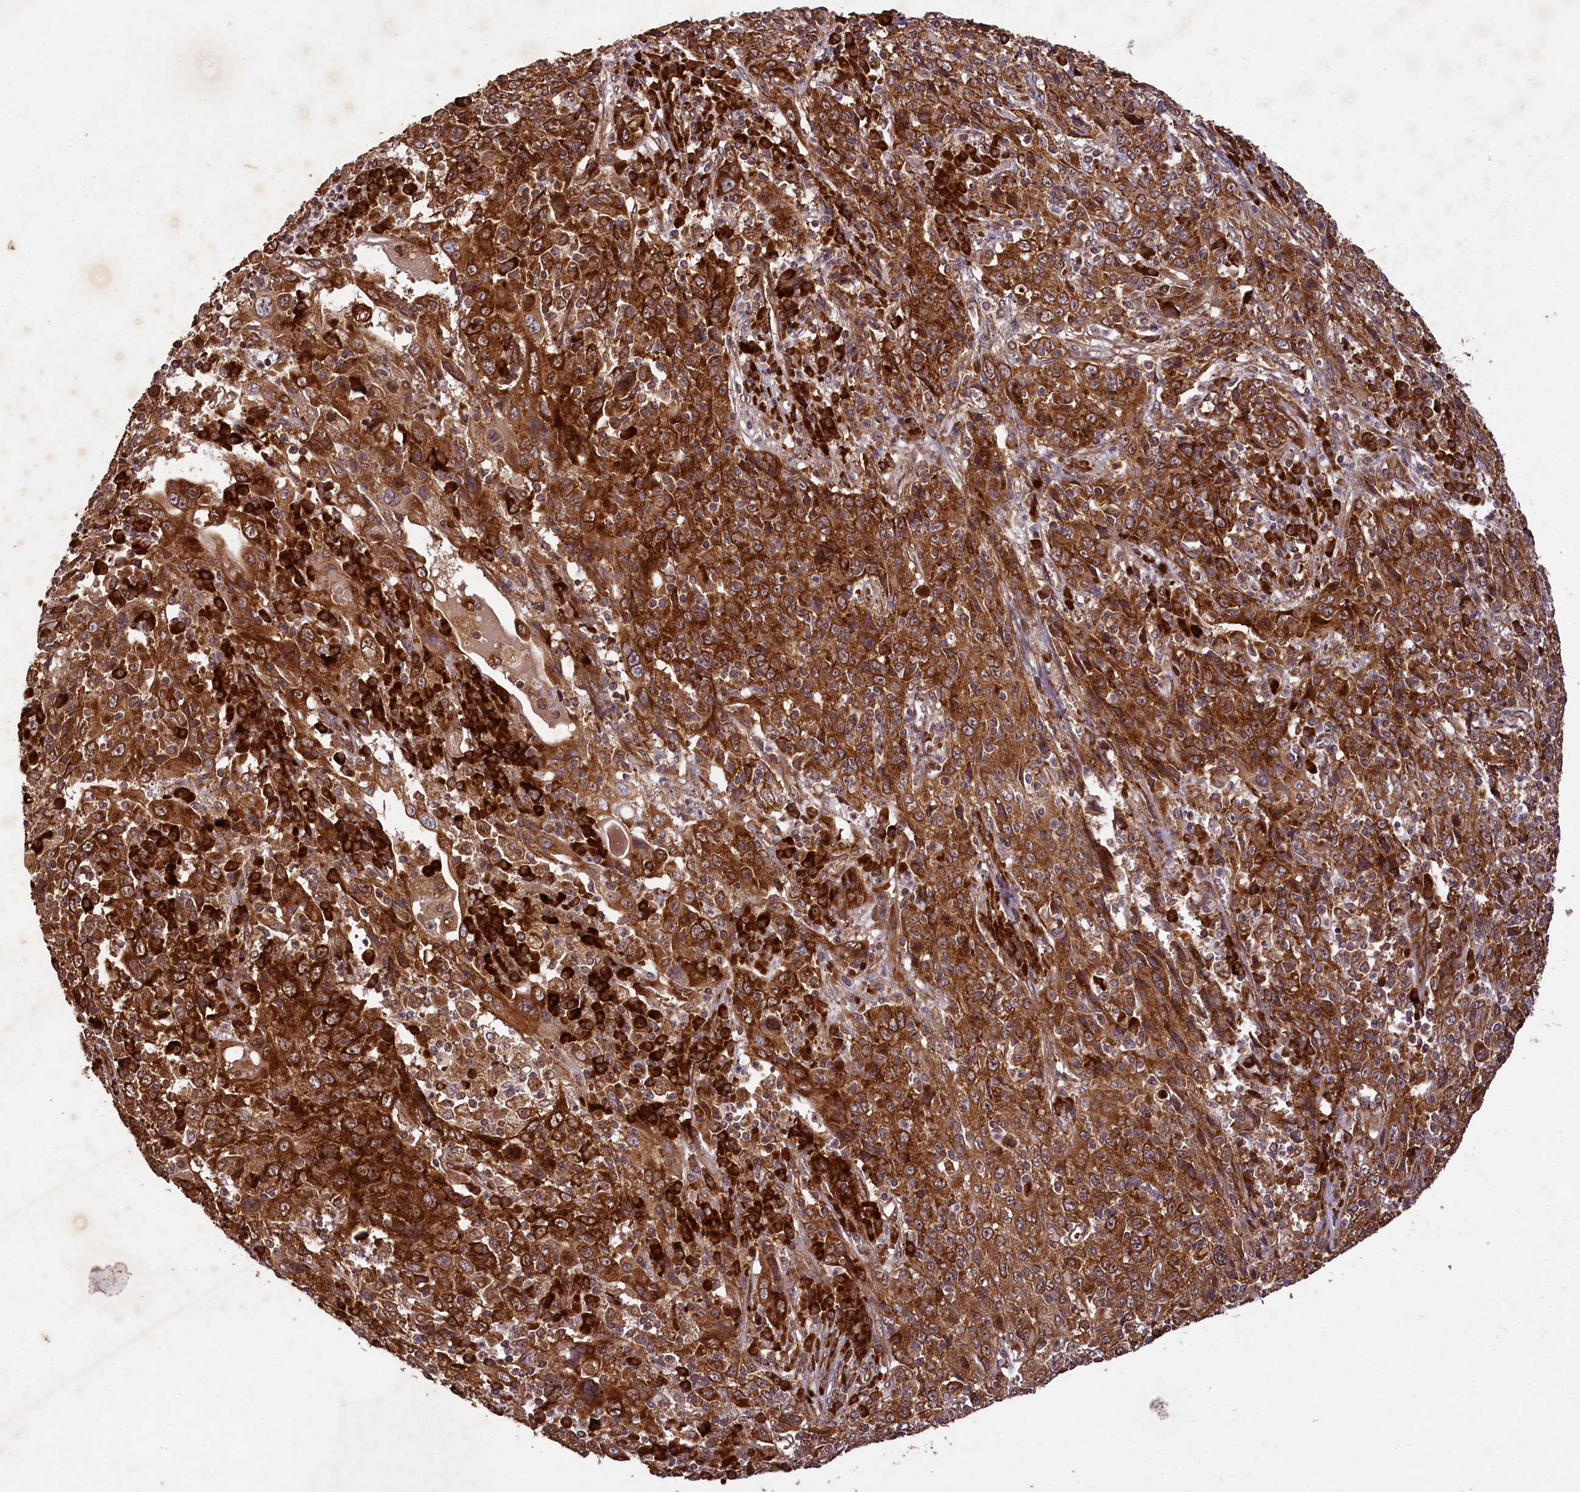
{"staining": {"intensity": "strong", "quantity": ">75%", "location": "cytoplasmic/membranous"}, "tissue": "cervical cancer", "cell_type": "Tumor cells", "image_type": "cancer", "snomed": [{"axis": "morphology", "description": "Squamous cell carcinoma, NOS"}, {"axis": "topography", "description": "Cervix"}], "caption": "Immunohistochemistry of human squamous cell carcinoma (cervical) reveals high levels of strong cytoplasmic/membranous staining in approximately >75% of tumor cells.", "gene": "LARP4", "patient": {"sex": "female", "age": 46}}